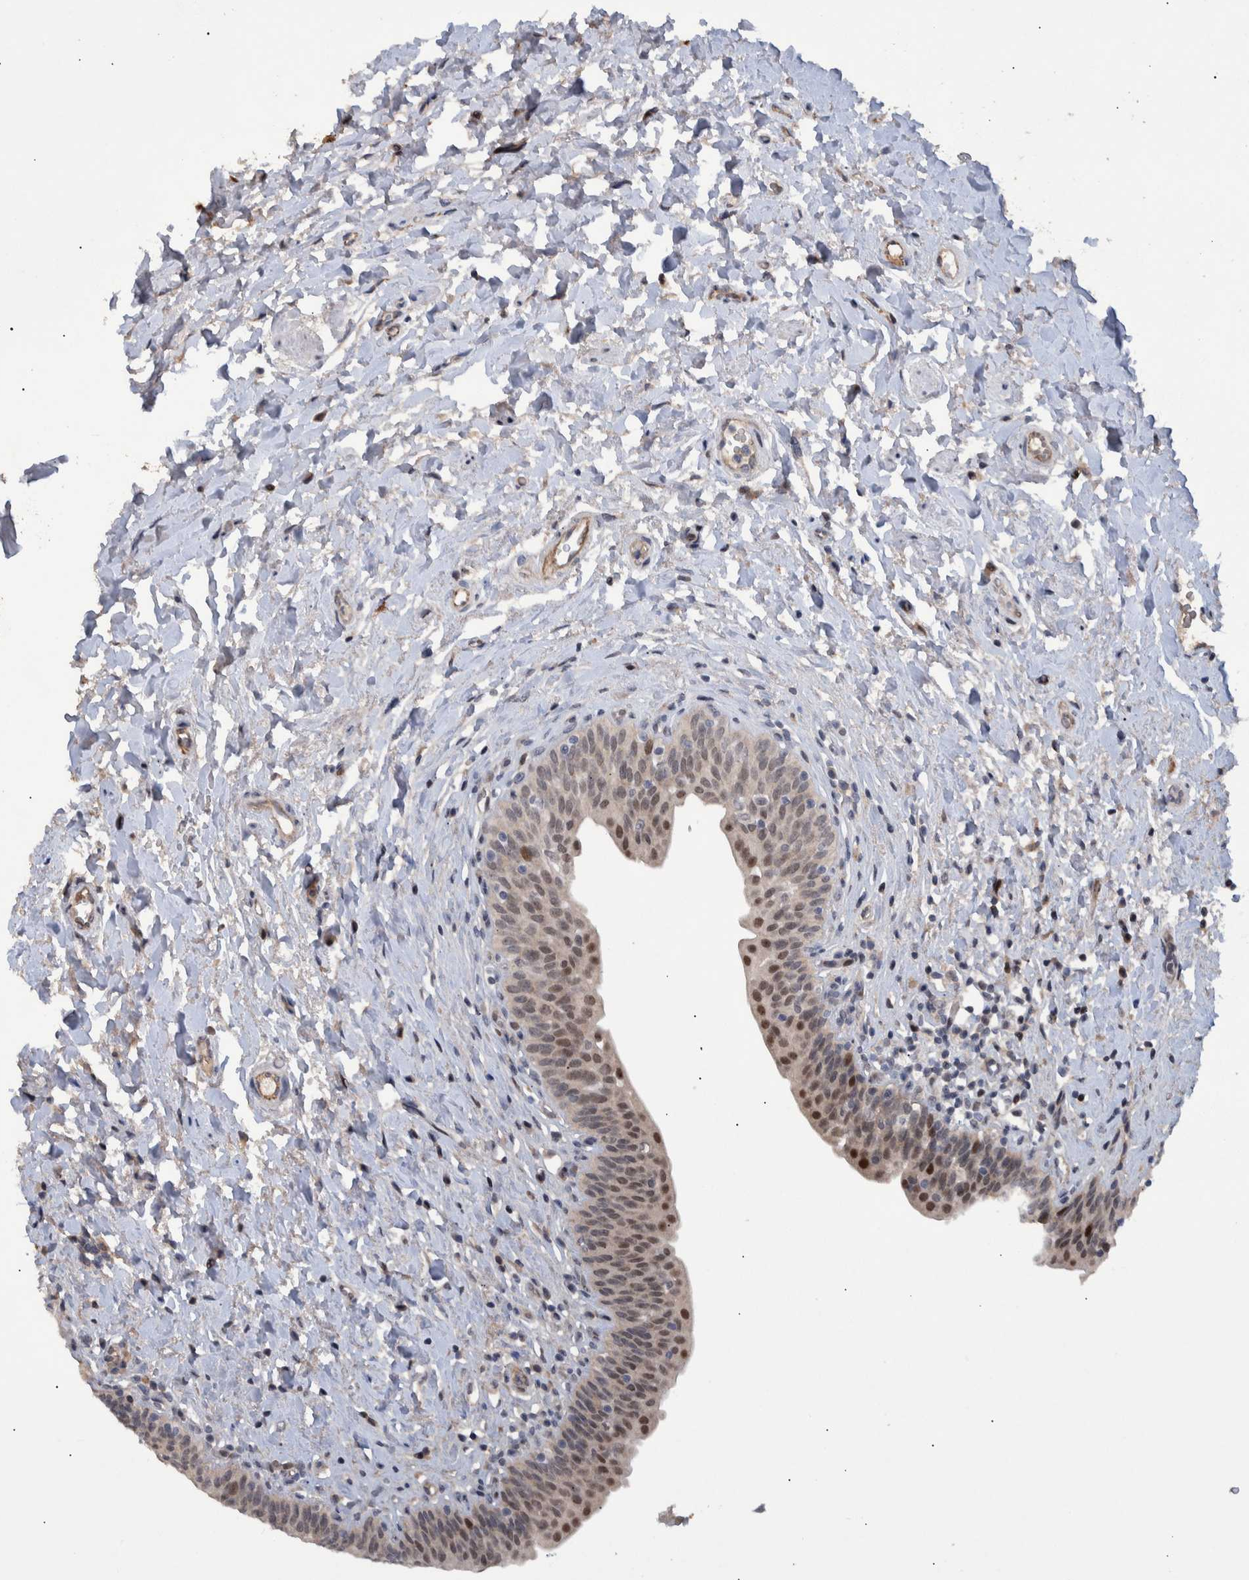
{"staining": {"intensity": "moderate", "quantity": ">75%", "location": "cytoplasmic/membranous,nuclear"}, "tissue": "urinary bladder", "cell_type": "Urothelial cells", "image_type": "normal", "snomed": [{"axis": "morphology", "description": "Normal tissue, NOS"}, {"axis": "topography", "description": "Urinary bladder"}], "caption": "DAB immunohistochemical staining of benign urinary bladder displays moderate cytoplasmic/membranous,nuclear protein positivity in approximately >75% of urothelial cells. (IHC, brightfield microscopy, high magnification).", "gene": "ESRP1", "patient": {"sex": "male", "age": 83}}